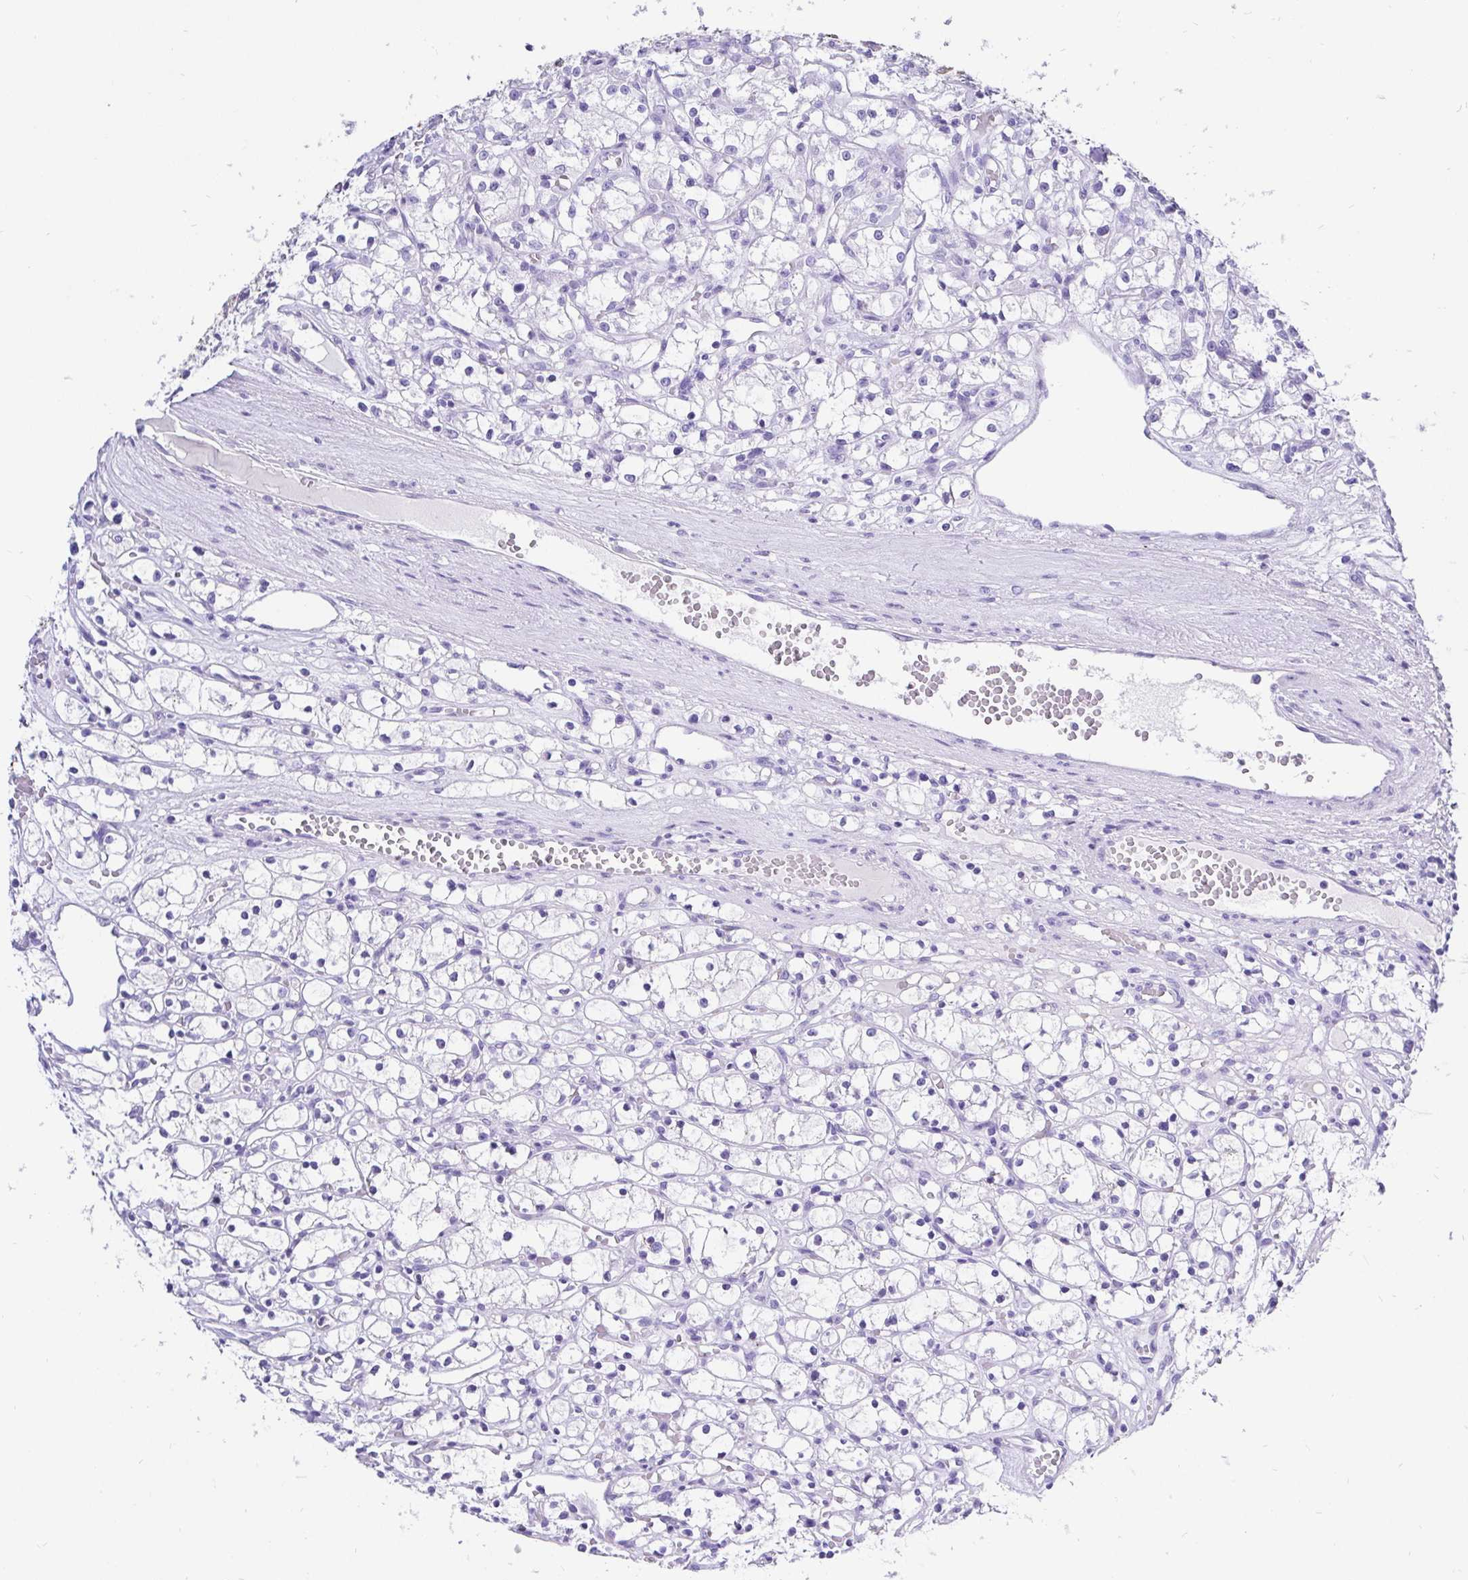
{"staining": {"intensity": "negative", "quantity": "none", "location": "none"}, "tissue": "renal cancer", "cell_type": "Tumor cells", "image_type": "cancer", "snomed": [{"axis": "morphology", "description": "Adenocarcinoma, NOS"}, {"axis": "topography", "description": "Kidney"}], "caption": "DAB immunohistochemical staining of adenocarcinoma (renal) exhibits no significant positivity in tumor cells. Brightfield microscopy of immunohistochemistry (IHC) stained with DAB (brown) and hematoxylin (blue), captured at high magnification.", "gene": "KRT13", "patient": {"sex": "female", "age": 59}}